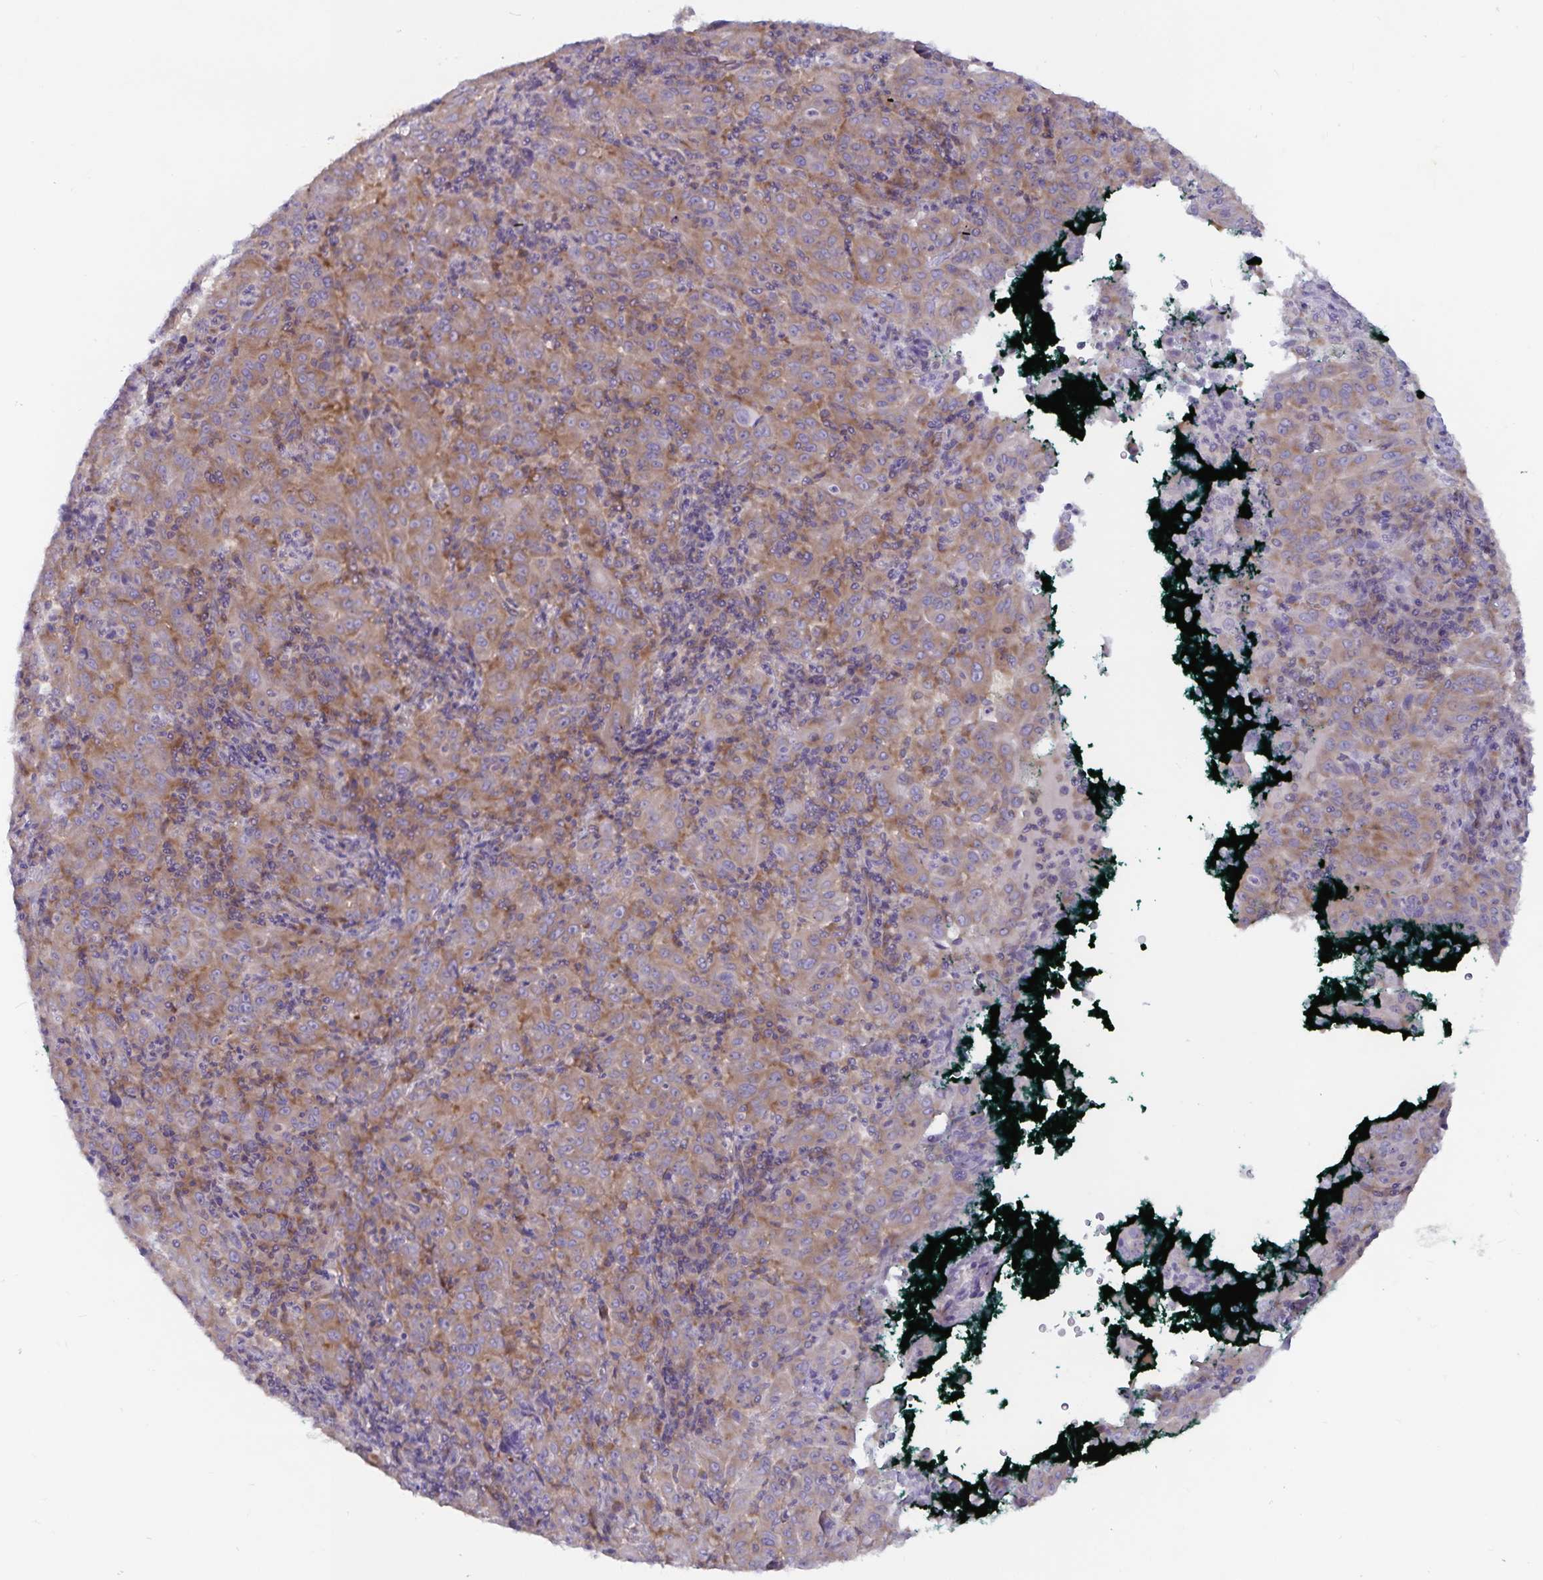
{"staining": {"intensity": "moderate", "quantity": ">75%", "location": "cytoplasmic/membranous"}, "tissue": "pancreatic cancer", "cell_type": "Tumor cells", "image_type": "cancer", "snomed": [{"axis": "morphology", "description": "Adenocarcinoma, NOS"}, {"axis": "topography", "description": "Pancreas"}], "caption": "IHC (DAB (3,3'-diaminobenzidine)) staining of pancreatic cancer (adenocarcinoma) reveals moderate cytoplasmic/membranous protein positivity in about >75% of tumor cells. The protein of interest is shown in brown color, while the nuclei are stained blue.", "gene": "FAM120A", "patient": {"sex": "male", "age": 63}}